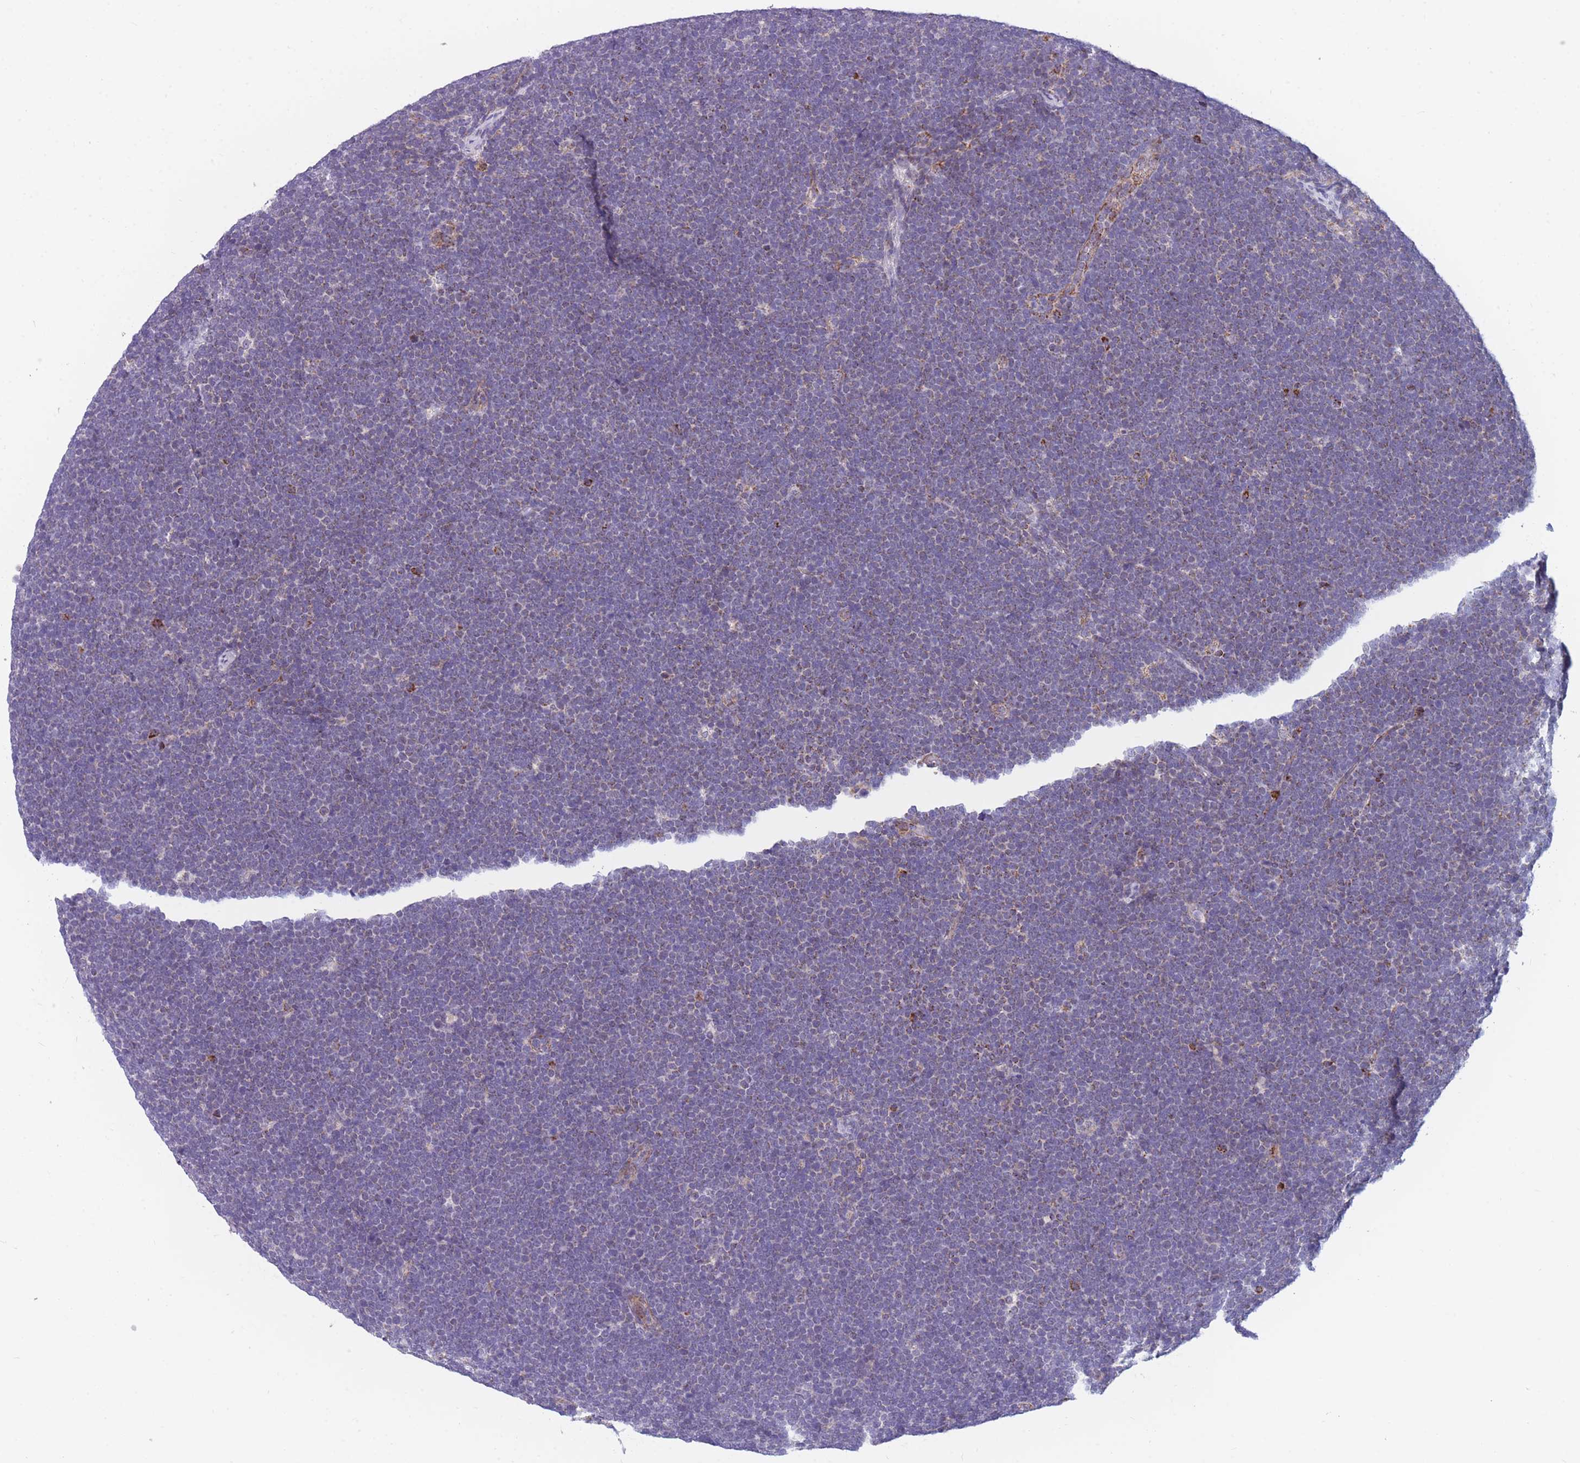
{"staining": {"intensity": "negative", "quantity": "none", "location": "none"}, "tissue": "lymphoma", "cell_type": "Tumor cells", "image_type": "cancer", "snomed": [{"axis": "morphology", "description": "Malignant lymphoma, non-Hodgkin's type, High grade"}, {"axis": "topography", "description": "Lymph node"}], "caption": "Tumor cells show no significant expression in high-grade malignant lymphoma, non-Hodgkin's type. The staining is performed using DAB (3,3'-diaminobenzidine) brown chromogen with nuclei counter-stained in using hematoxylin.", "gene": "DDX49", "patient": {"sex": "male", "age": 13}}